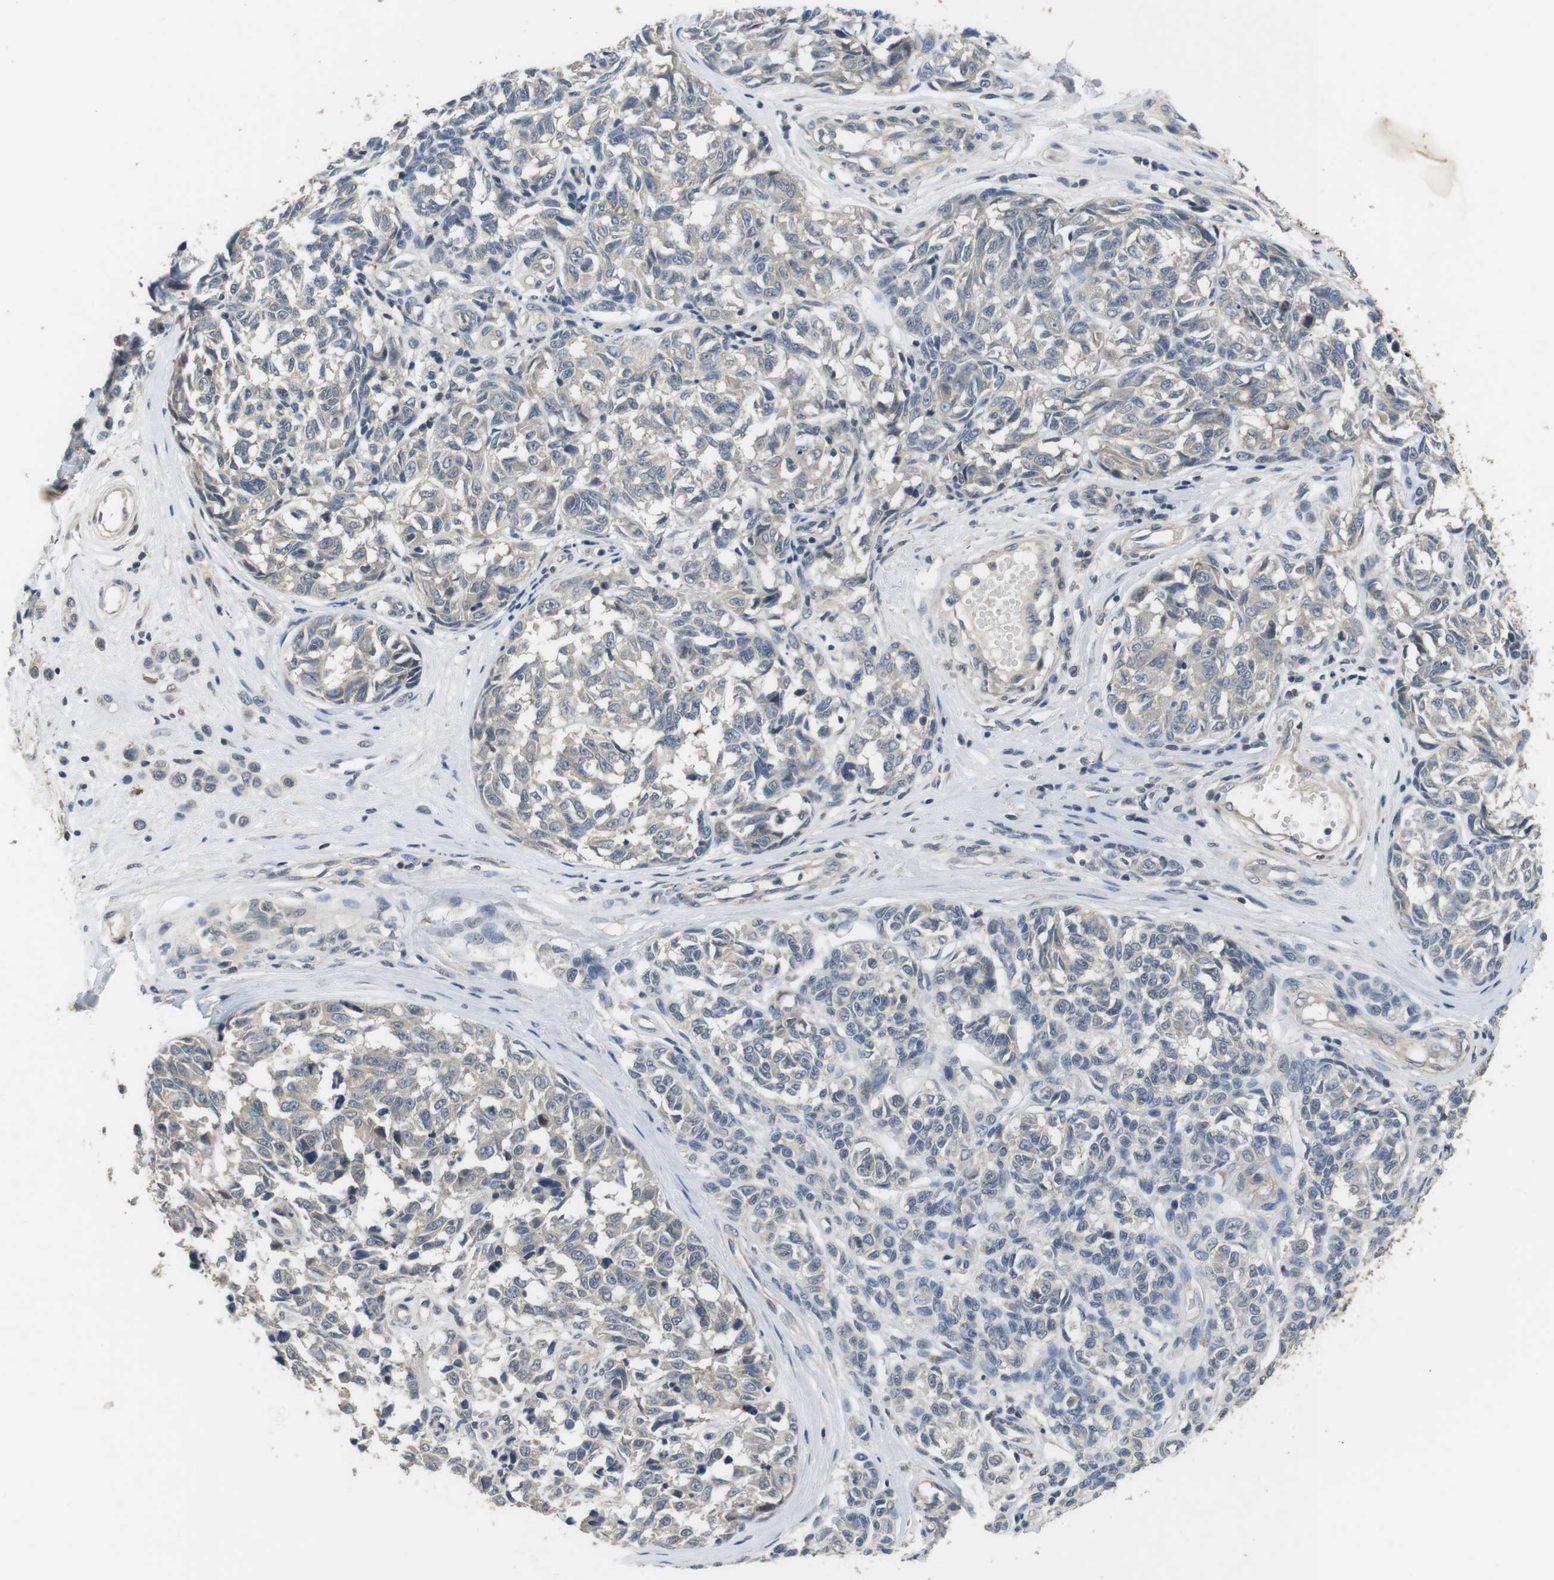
{"staining": {"intensity": "negative", "quantity": "none", "location": "none"}, "tissue": "melanoma", "cell_type": "Tumor cells", "image_type": "cancer", "snomed": [{"axis": "morphology", "description": "Malignant melanoma, NOS"}, {"axis": "topography", "description": "Skin"}], "caption": "DAB (3,3'-diaminobenzidine) immunohistochemical staining of human melanoma shows no significant expression in tumor cells. The staining was performed using DAB (3,3'-diaminobenzidine) to visualize the protein expression in brown, while the nuclei were stained in blue with hematoxylin (Magnification: 20x).", "gene": "ADGRL3", "patient": {"sex": "female", "age": 64}}